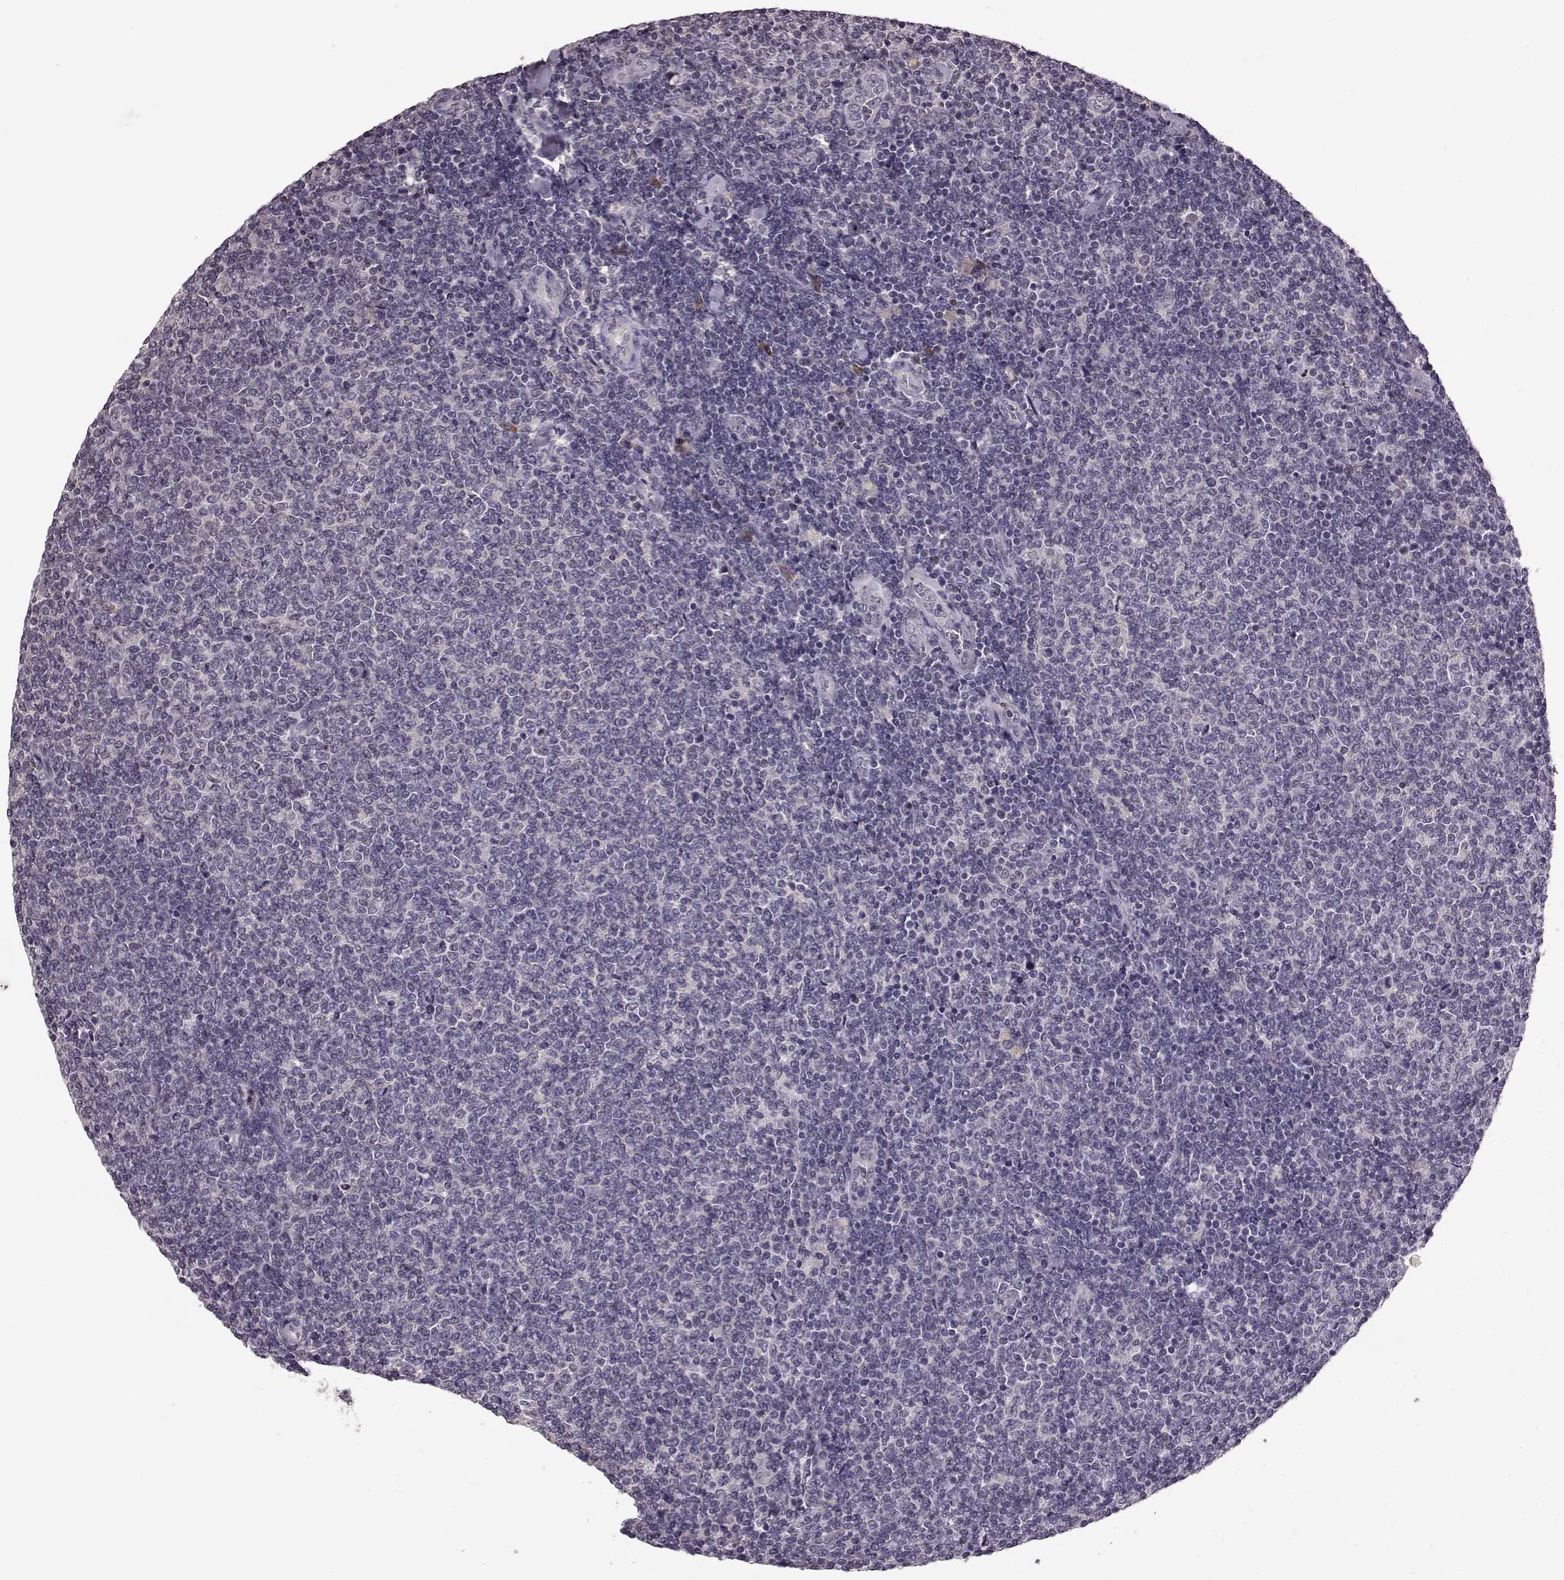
{"staining": {"intensity": "negative", "quantity": "none", "location": "none"}, "tissue": "lymphoma", "cell_type": "Tumor cells", "image_type": "cancer", "snomed": [{"axis": "morphology", "description": "Malignant lymphoma, non-Hodgkin's type, Low grade"}, {"axis": "topography", "description": "Lymph node"}], "caption": "High power microscopy micrograph of an immunohistochemistry (IHC) histopathology image of low-grade malignant lymphoma, non-Hodgkin's type, revealing no significant expression in tumor cells. (IHC, brightfield microscopy, high magnification).", "gene": "NRL", "patient": {"sex": "male", "age": 52}}